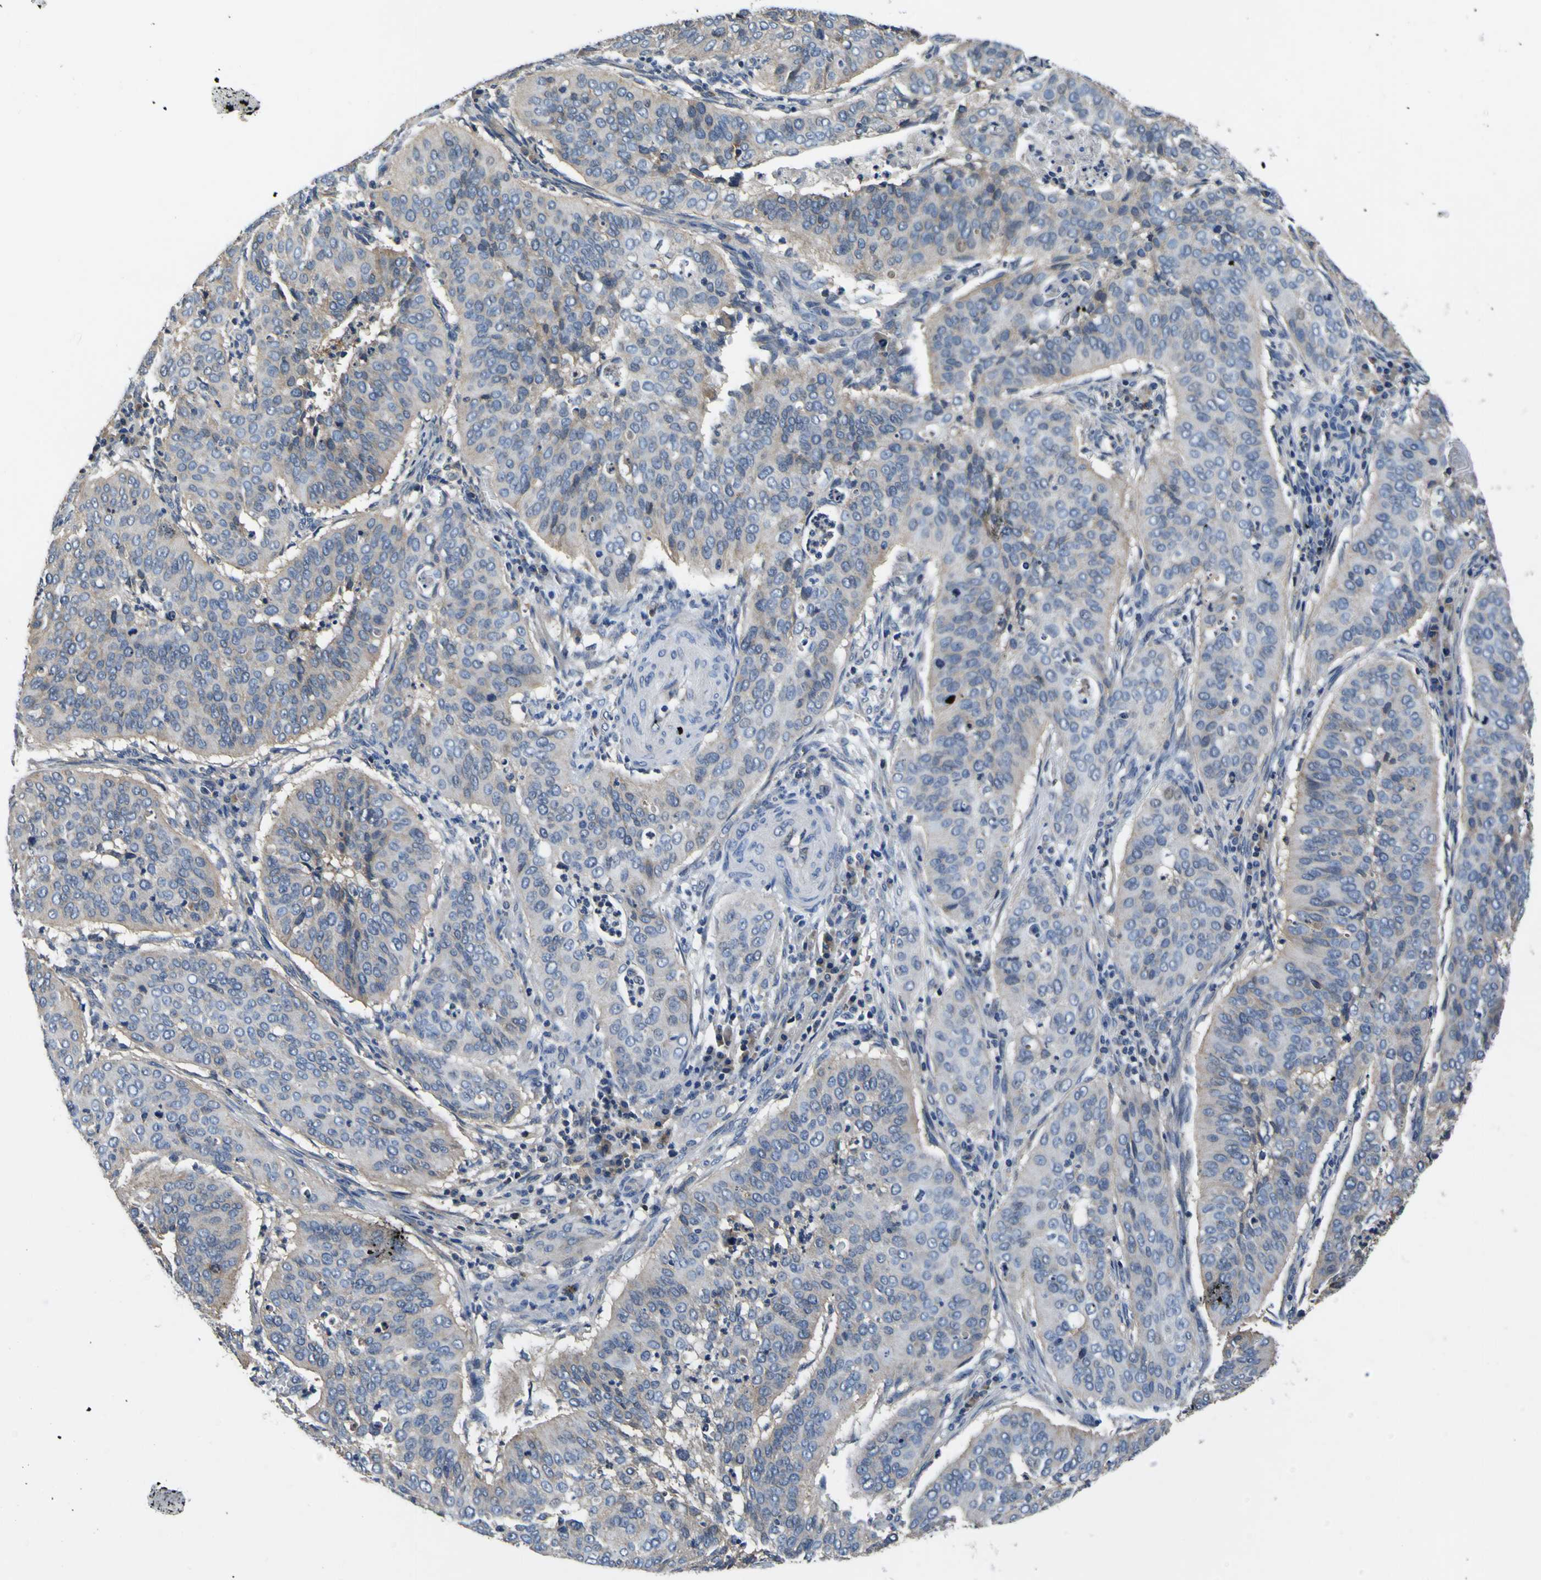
{"staining": {"intensity": "negative", "quantity": "none", "location": "none"}, "tissue": "cervical cancer", "cell_type": "Tumor cells", "image_type": "cancer", "snomed": [{"axis": "morphology", "description": "Normal tissue, NOS"}, {"axis": "morphology", "description": "Squamous cell carcinoma, NOS"}, {"axis": "topography", "description": "Cervix"}], "caption": "A high-resolution micrograph shows IHC staining of cervical squamous cell carcinoma, which shows no significant positivity in tumor cells.", "gene": "EPHB4", "patient": {"sex": "female", "age": 39}}